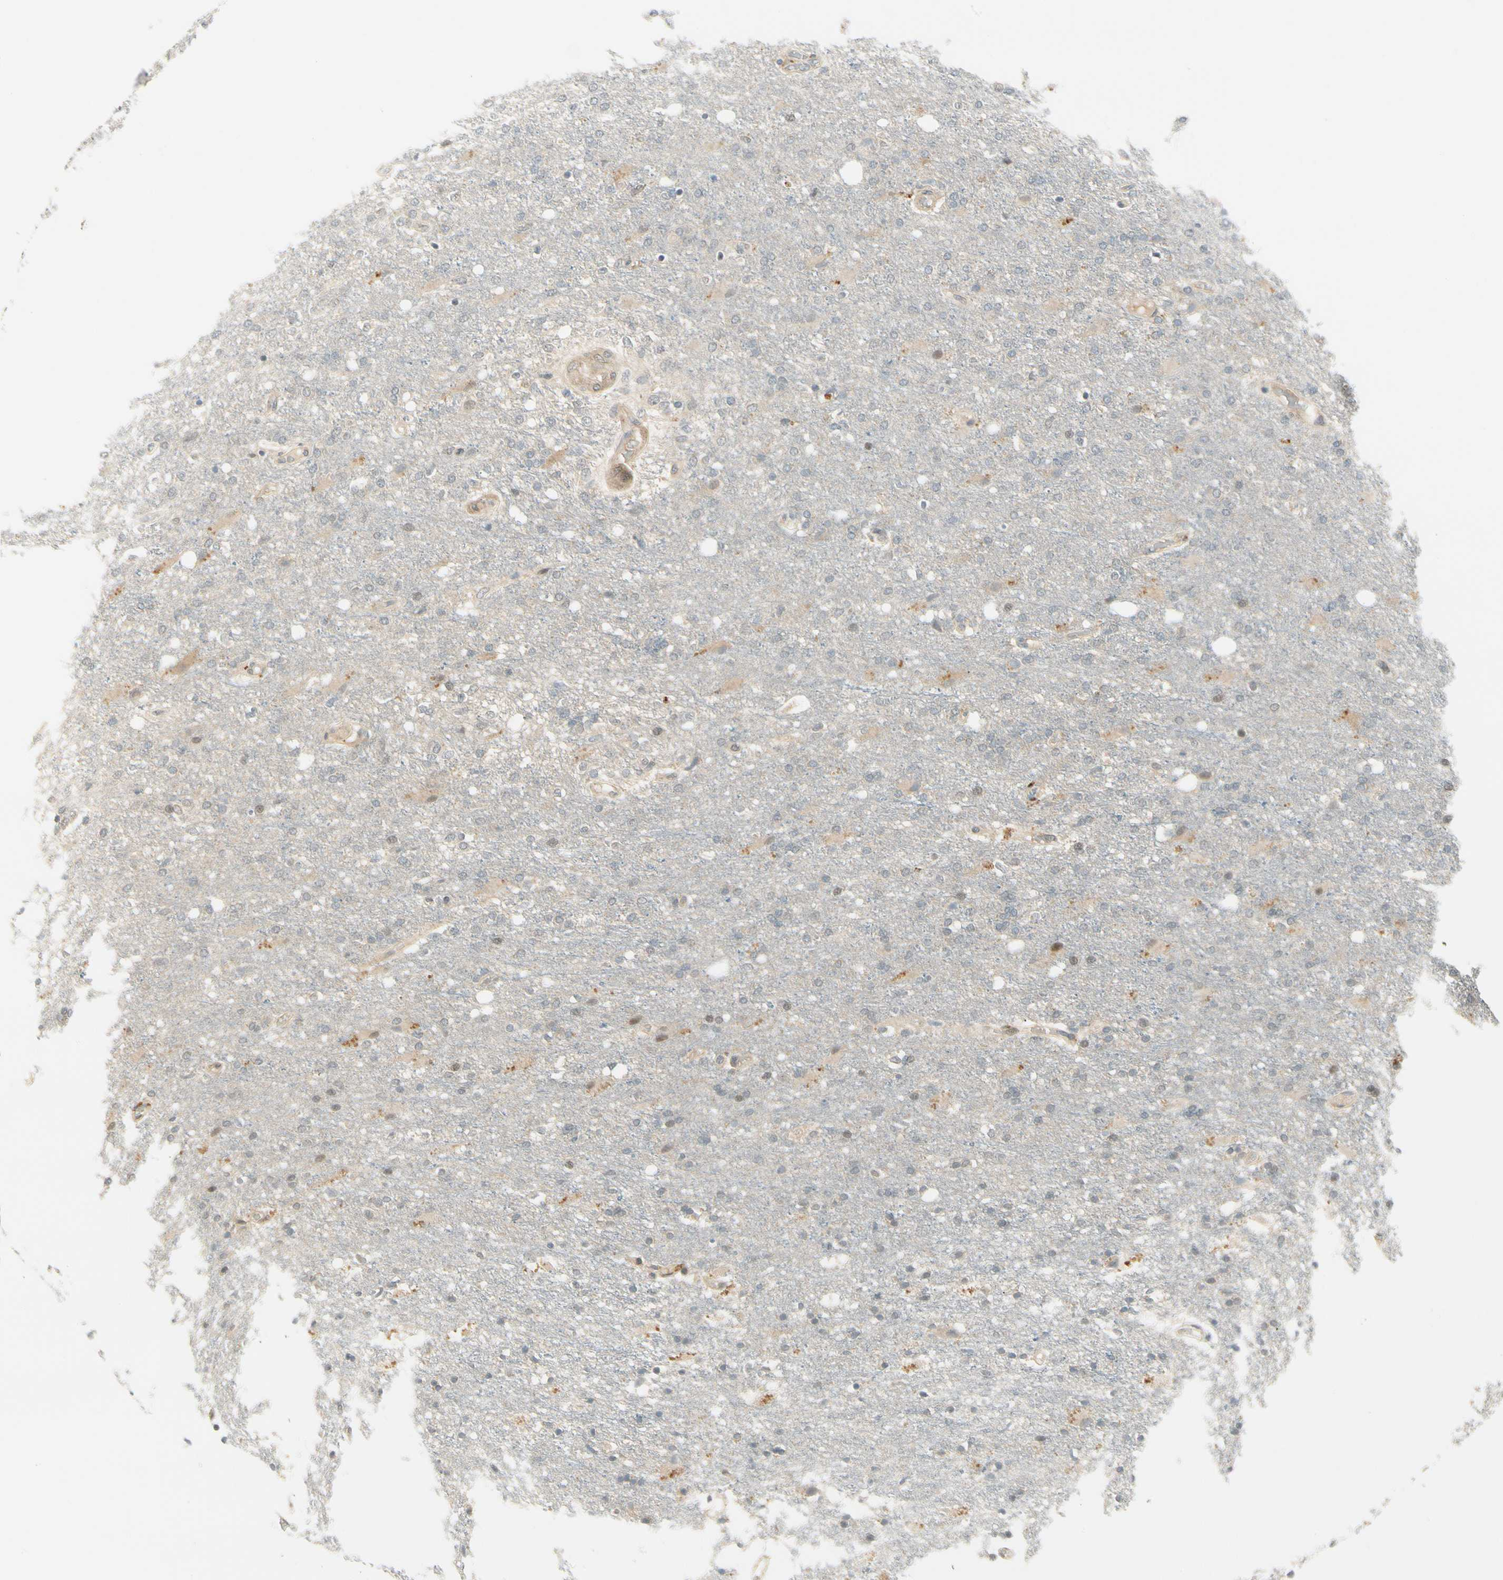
{"staining": {"intensity": "negative", "quantity": "none", "location": "none"}, "tissue": "glioma", "cell_type": "Tumor cells", "image_type": "cancer", "snomed": [{"axis": "morphology", "description": "Normal tissue, NOS"}, {"axis": "morphology", "description": "Glioma, malignant, High grade"}, {"axis": "topography", "description": "Cerebral cortex"}], "caption": "This is a photomicrograph of immunohistochemistry (IHC) staining of malignant glioma (high-grade), which shows no expression in tumor cells. (DAB immunohistochemistry with hematoxylin counter stain).", "gene": "EPHB3", "patient": {"sex": "male", "age": 77}}